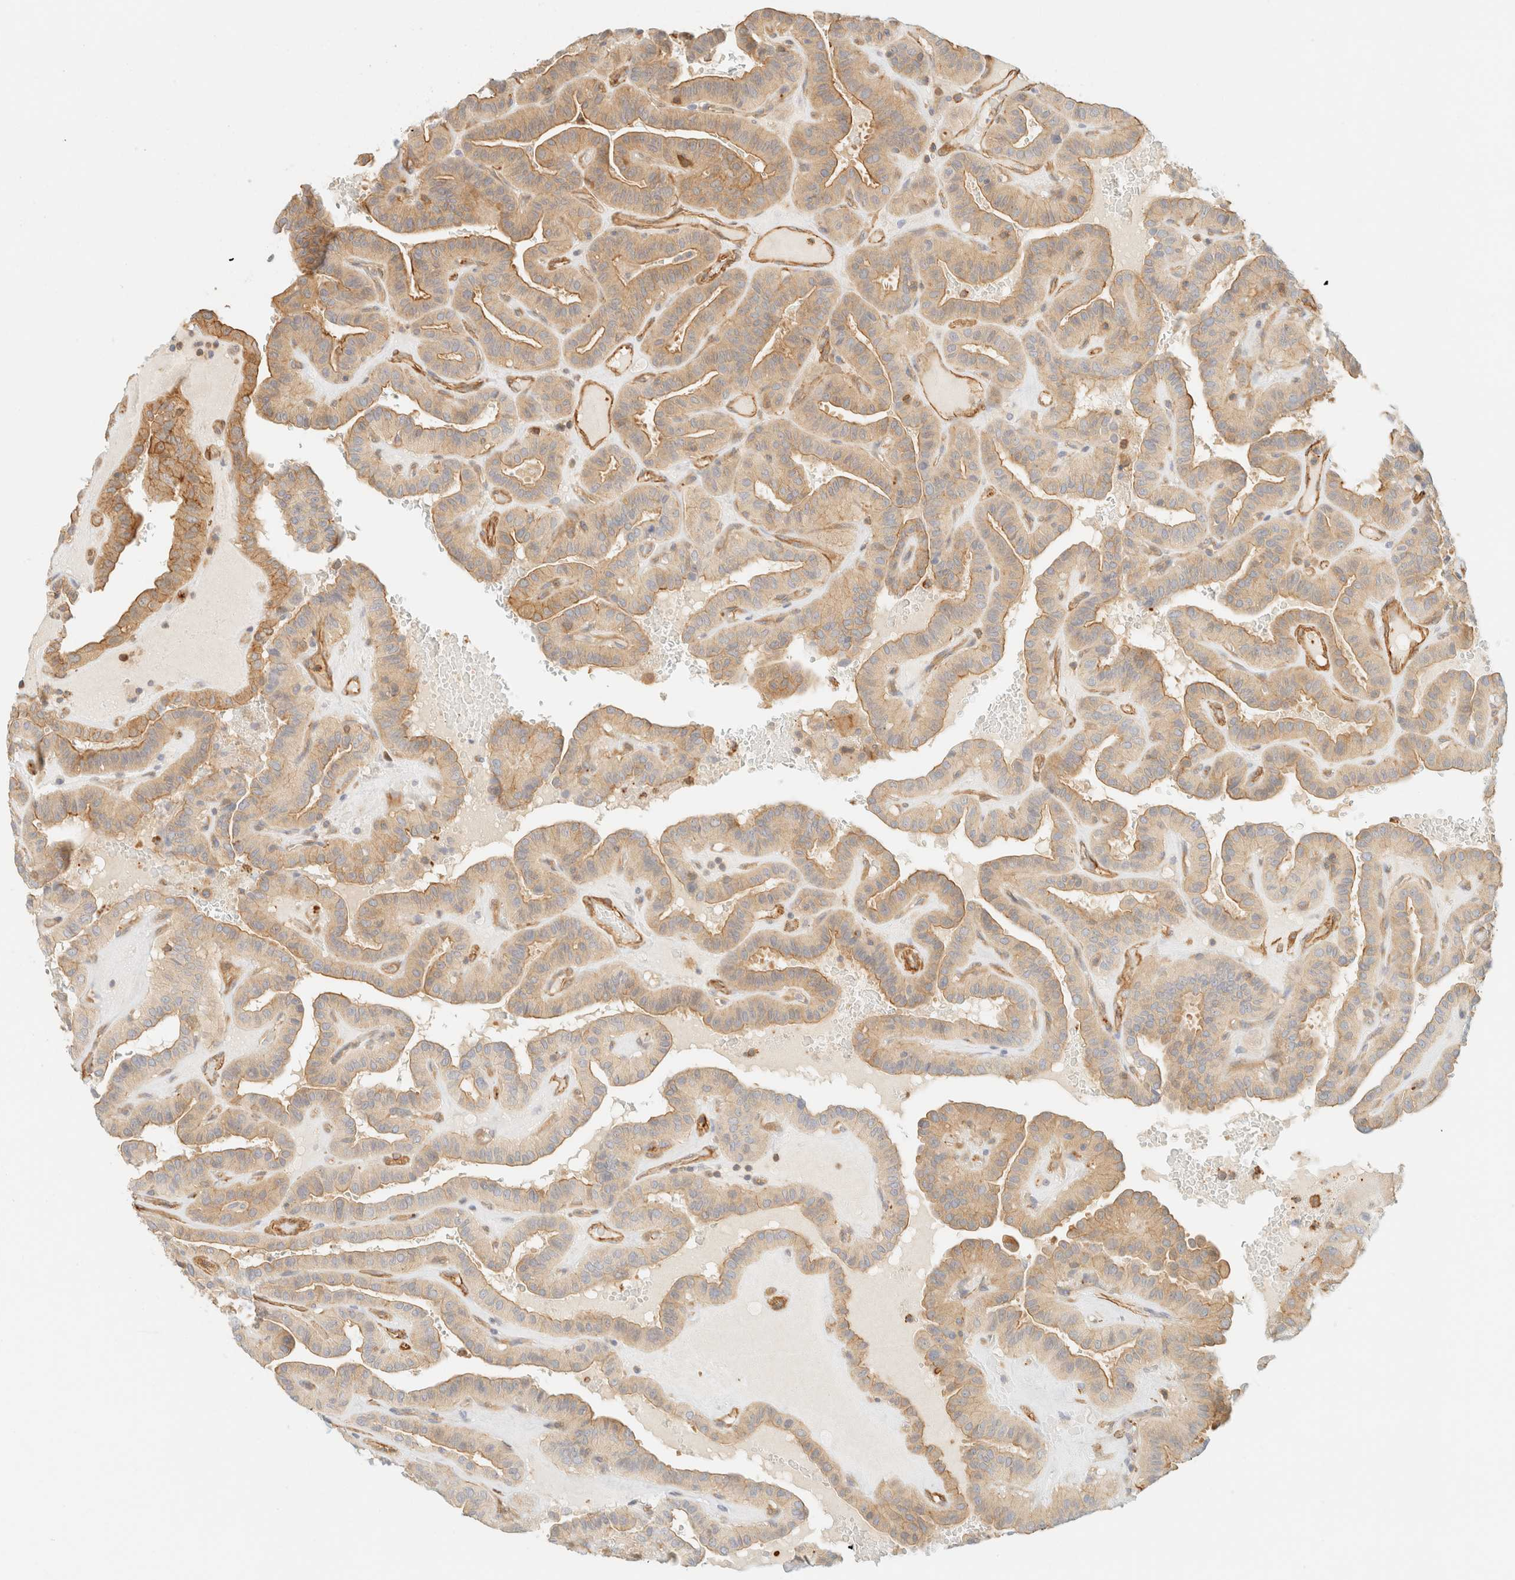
{"staining": {"intensity": "weak", "quantity": ">75%", "location": "cytoplasmic/membranous"}, "tissue": "thyroid cancer", "cell_type": "Tumor cells", "image_type": "cancer", "snomed": [{"axis": "morphology", "description": "Papillary adenocarcinoma, NOS"}, {"axis": "topography", "description": "Thyroid gland"}], "caption": "A brown stain shows weak cytoplasmic/membranous expression of a protein in human thyroid cancer tumor cells. (DAB = brown stain, brightfield microscopy at high magnification).", "gene": "OTOP2", "patient": {"sex": "male", "age": 77}}